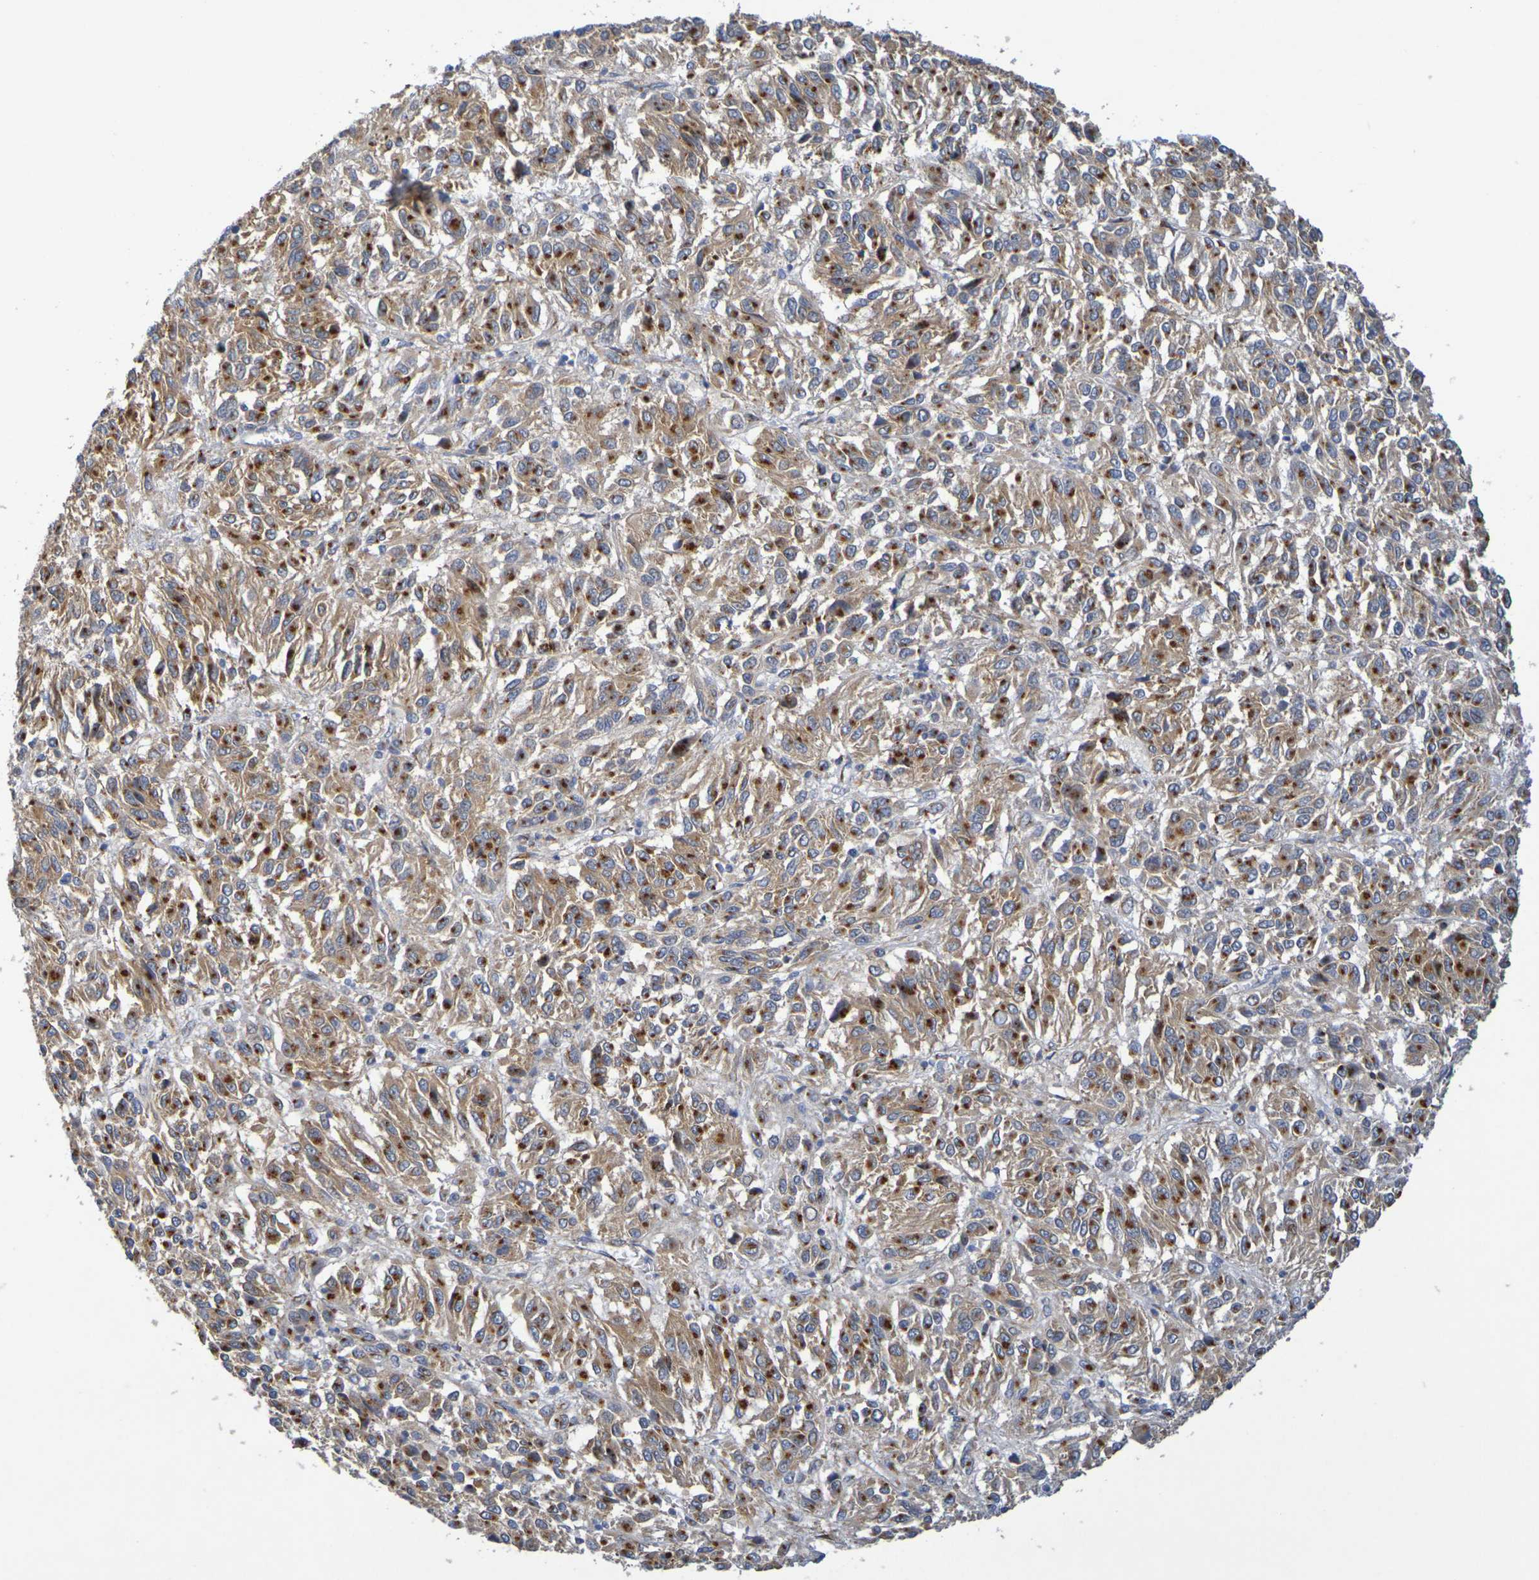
{"staining": {"intensity": "moderate", "quantity": ">75%", "location": "cytoplasmic/membranous"}, "tissue": "melanoma", "cell_type": "Tumor cells", "image_type": "cancer", "snomed": [{"axis": "morphology", "description": "Malignant melanoma, Metastatic site"}, {"axis": "topography", "description": "Lung"}], "caption": "Immunohistochemistry staining of malignant melanoma (metastatic site), which exhibits medium levels of moderate cytoplasmic/membranous expression in about >75% of tumor cells indicating moderate cytoplasmic/membranous protein positivity. The staining was performed using DAB (brown) for protein detection and nuclei were counterstained in hematoxylin (blue).", "gene": "DCP2", "patient": {"sex": "male", "age": 64}}